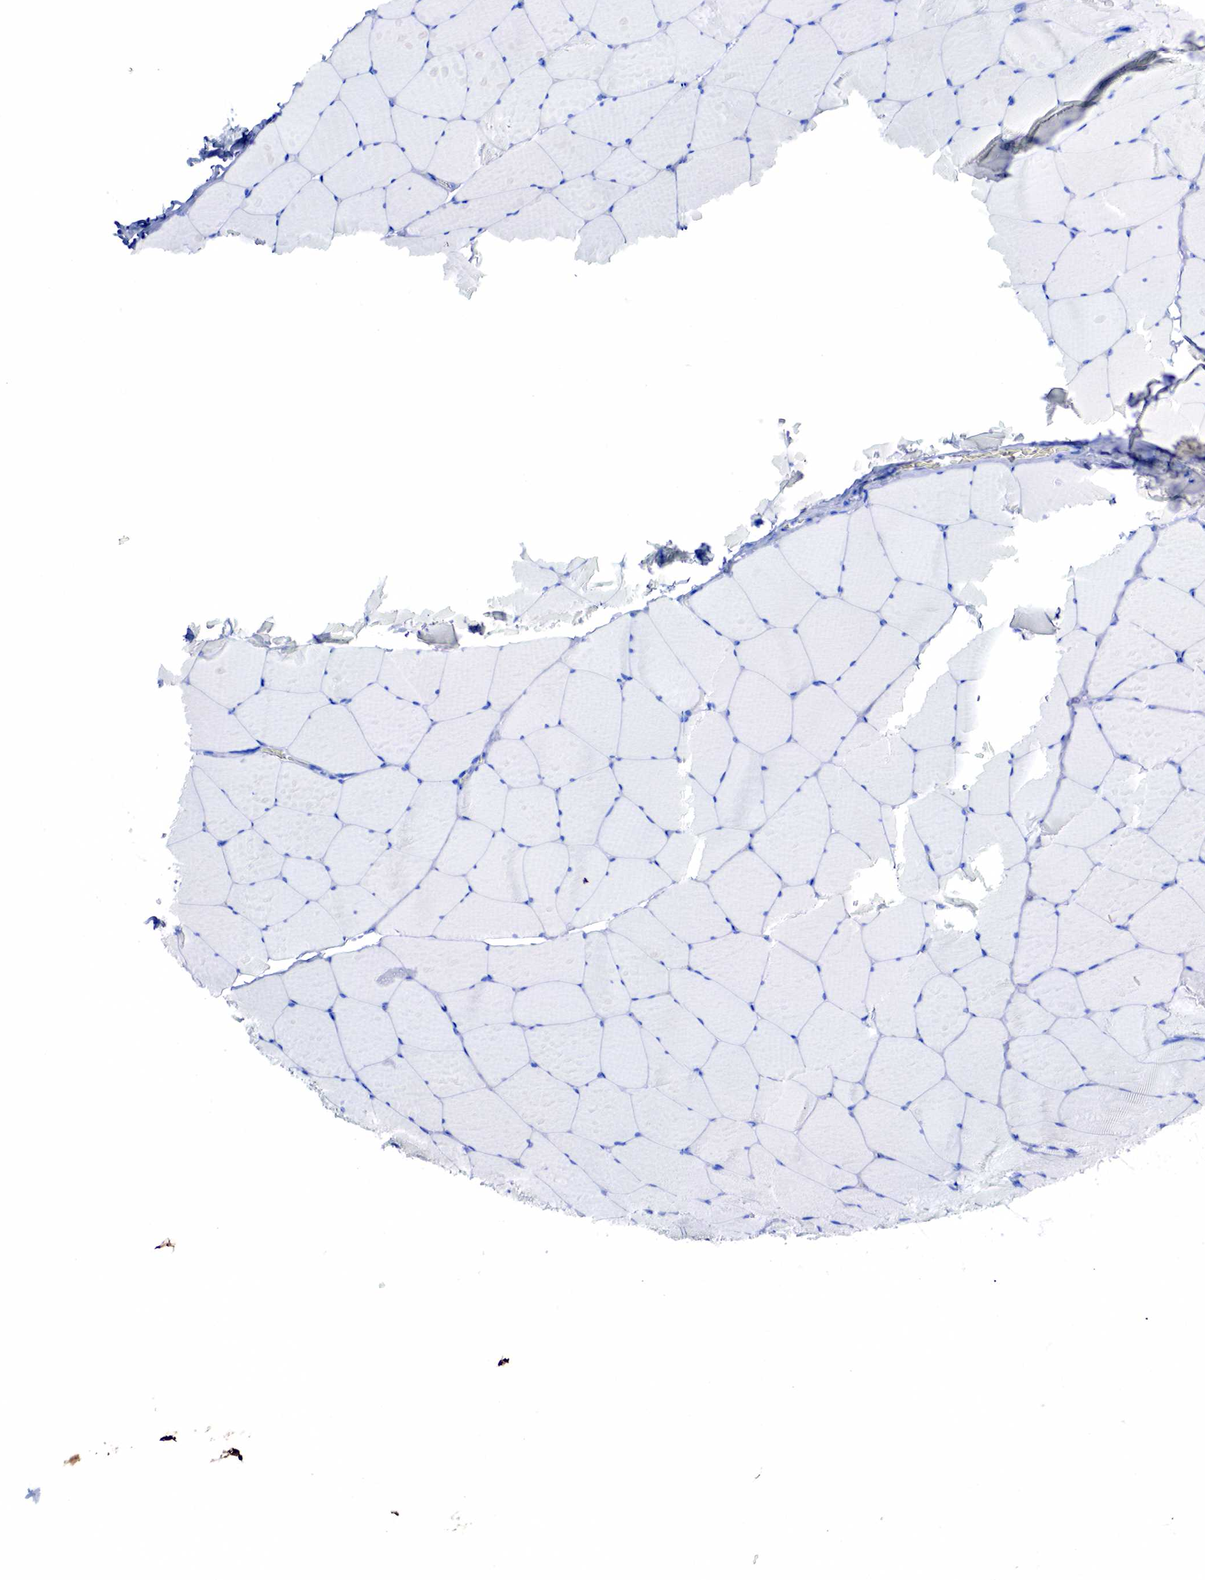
{"staining": {"intensity": "negative", "quantity": "none", "location": "none"}, "tissue": "skeletal muscle", "cell_type": "Myocytes", "image_type": "normal", "snomed": [{"axis": "morphology", "description": "Normal tissue, NOS"}, {"axis": "topography", "description": "Skeletal muscle"}, {"axis": "topography", "description": "Salivary gland"}], "caption": "Immunohistochemistry of unremarkable human skeletal muscle exhibits no positivity in myocytes.", "gene": "KRT7", "patient": {"sex": "male", "age": 62}}